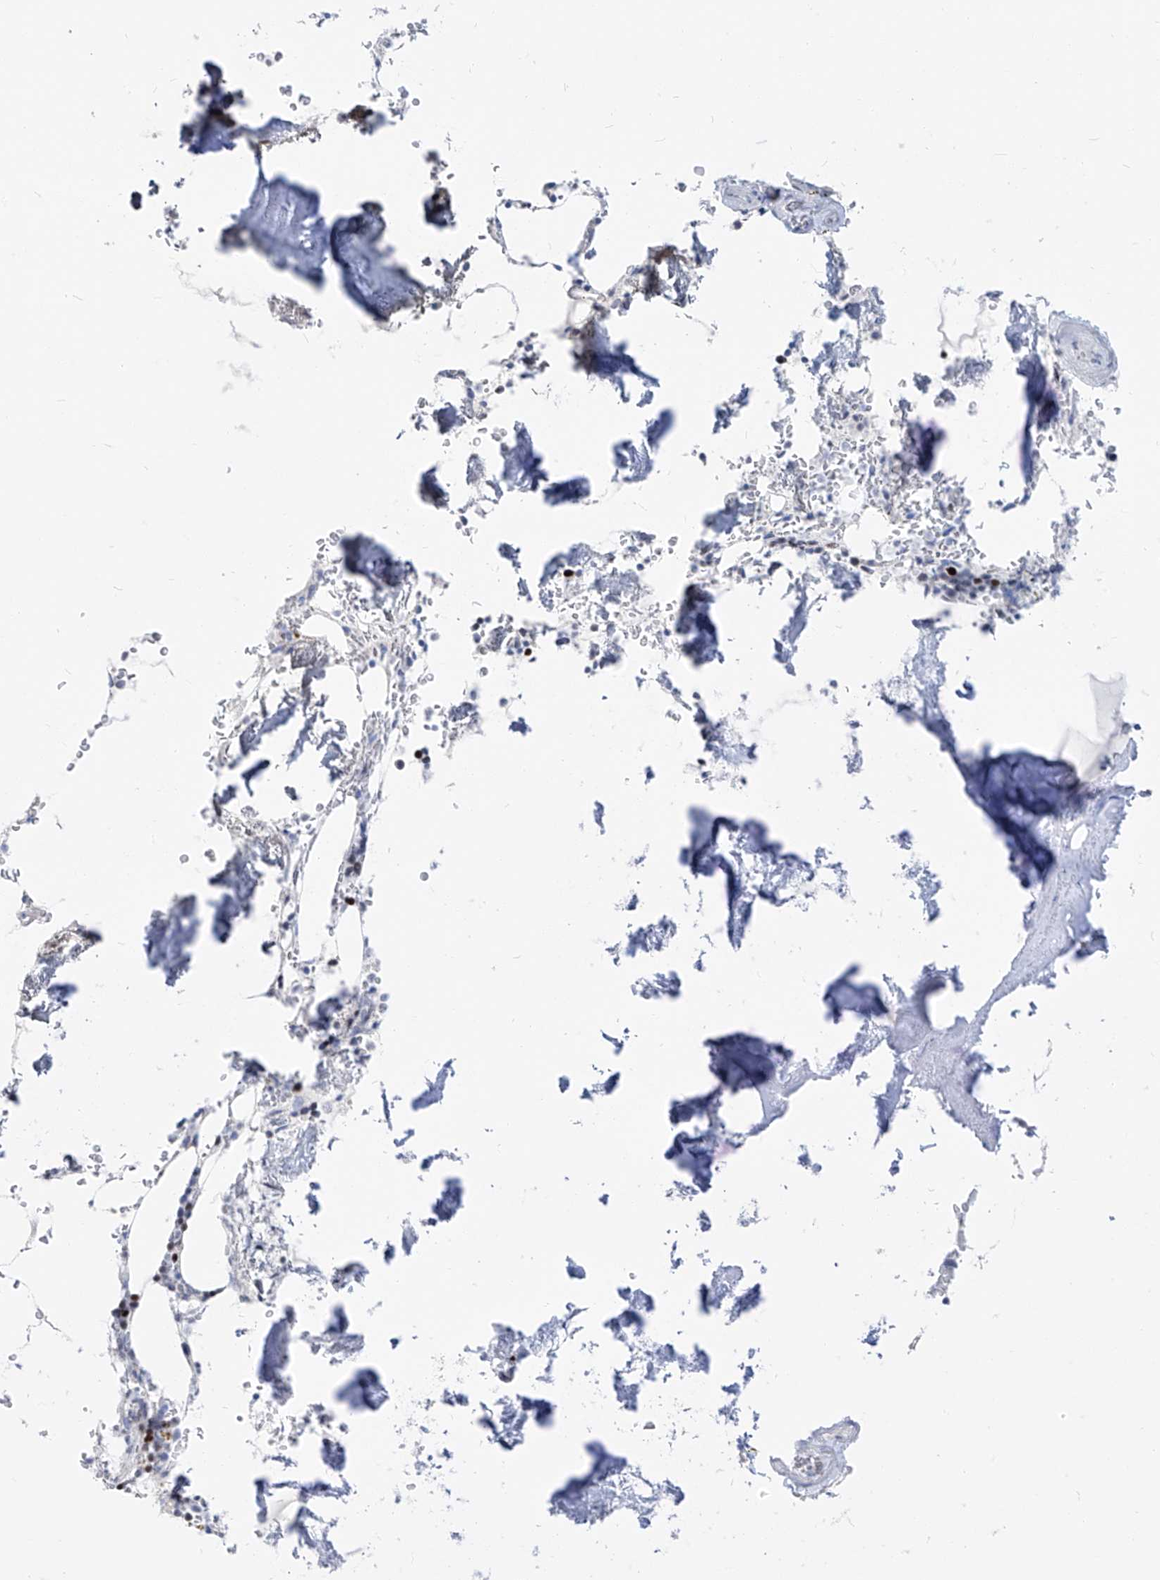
{"staining": {"intensity": "strong", "quantity": "<25%", "location": "nuclear"}, "tissue": "bone marrow", "cell_type": "Hematopoietic cells", "image_type": "normal", "snomed": [{"axis": "morphology", "description": "Normal tissue, NOS"}, {"axis": "topography", "description": "Bone marrow"}], "caption": "Human bone marrow stained for a protein (brown) shows strong nuclear positive expression in about <25% of hematopoietic cells.", "gene": "FRS3", "patient": {"sex": "male", "age": 70}}